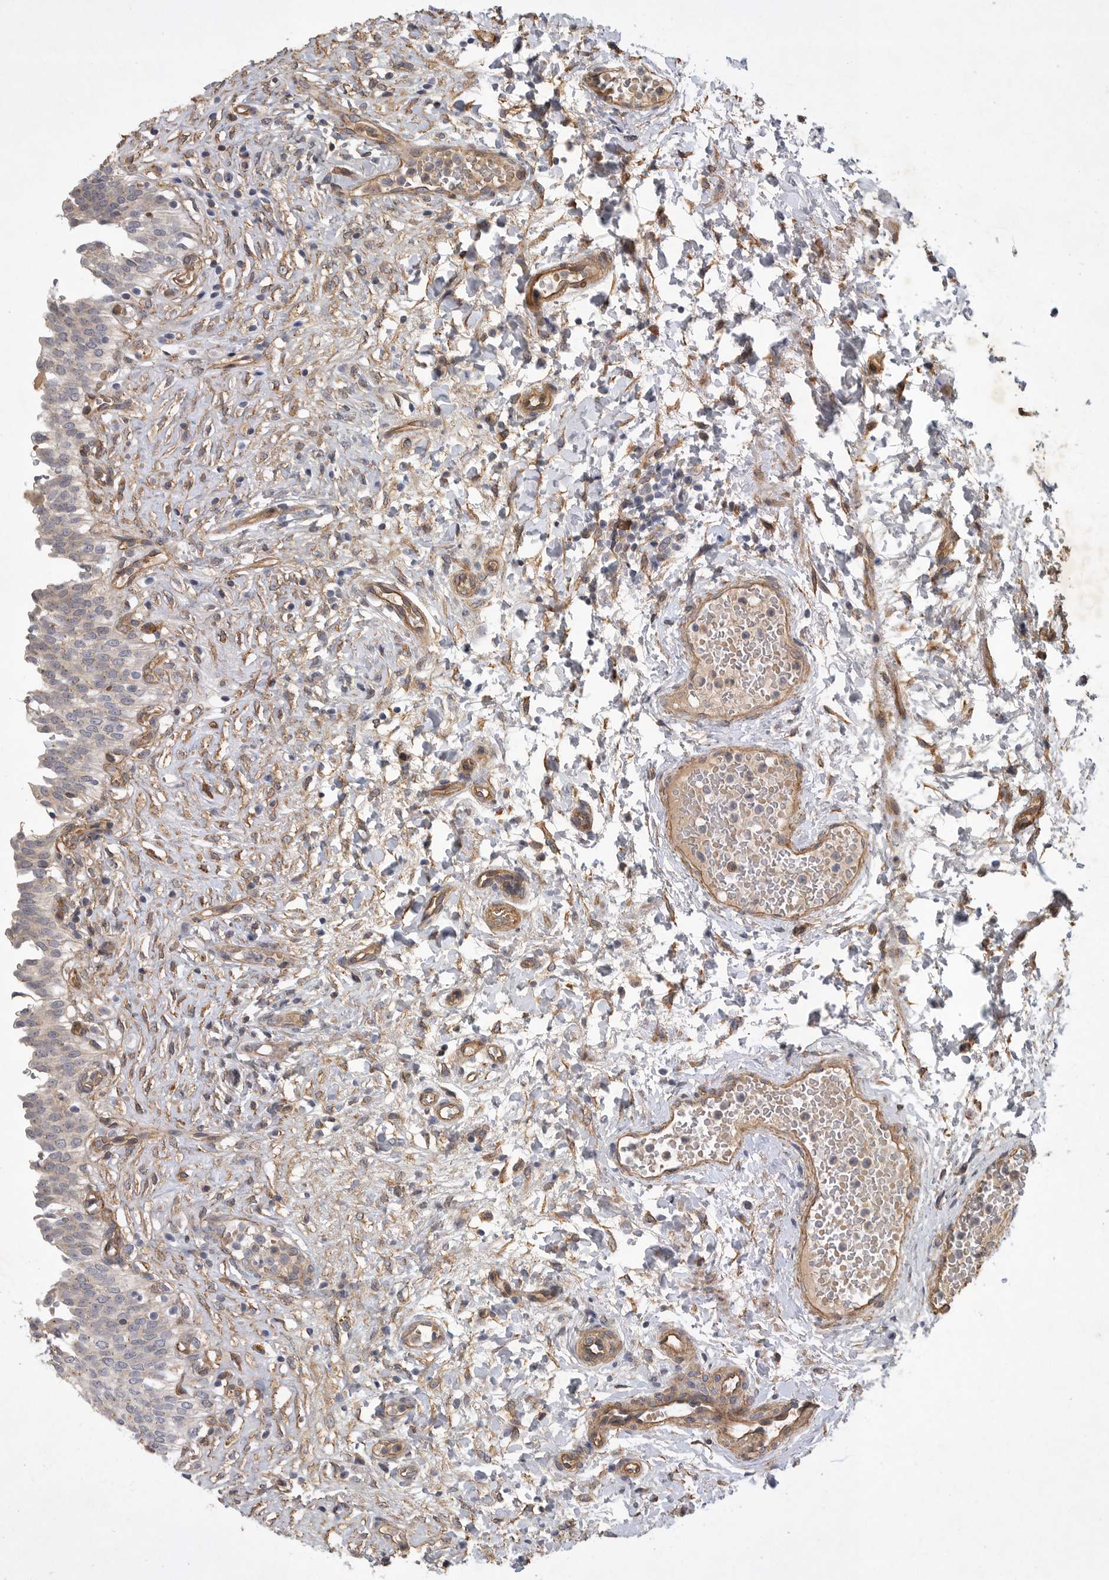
{"staining": {"intensity": "weak", "quantity": "25%-75%", "location": "cytoplasmic/membranous"}, "tissue": "urinary bladder", "cell_type": "Urothelial cells", "image_type": "normal", "snomed": [{"axis": "morphology", "description": "Urothelial carcinoma, High grade"}, {"axis": "topography", "description": "Urinary bladder"}], "caption": "Immunohistochemical staining of unremarkable urinary bladder demonstrates low levels of weak cytoplasmic/membranous expression in approximately 25%-75% of urothelial cells.", "gene": "ANKFY1", "patient": {"sex": "male", "age": 46}}